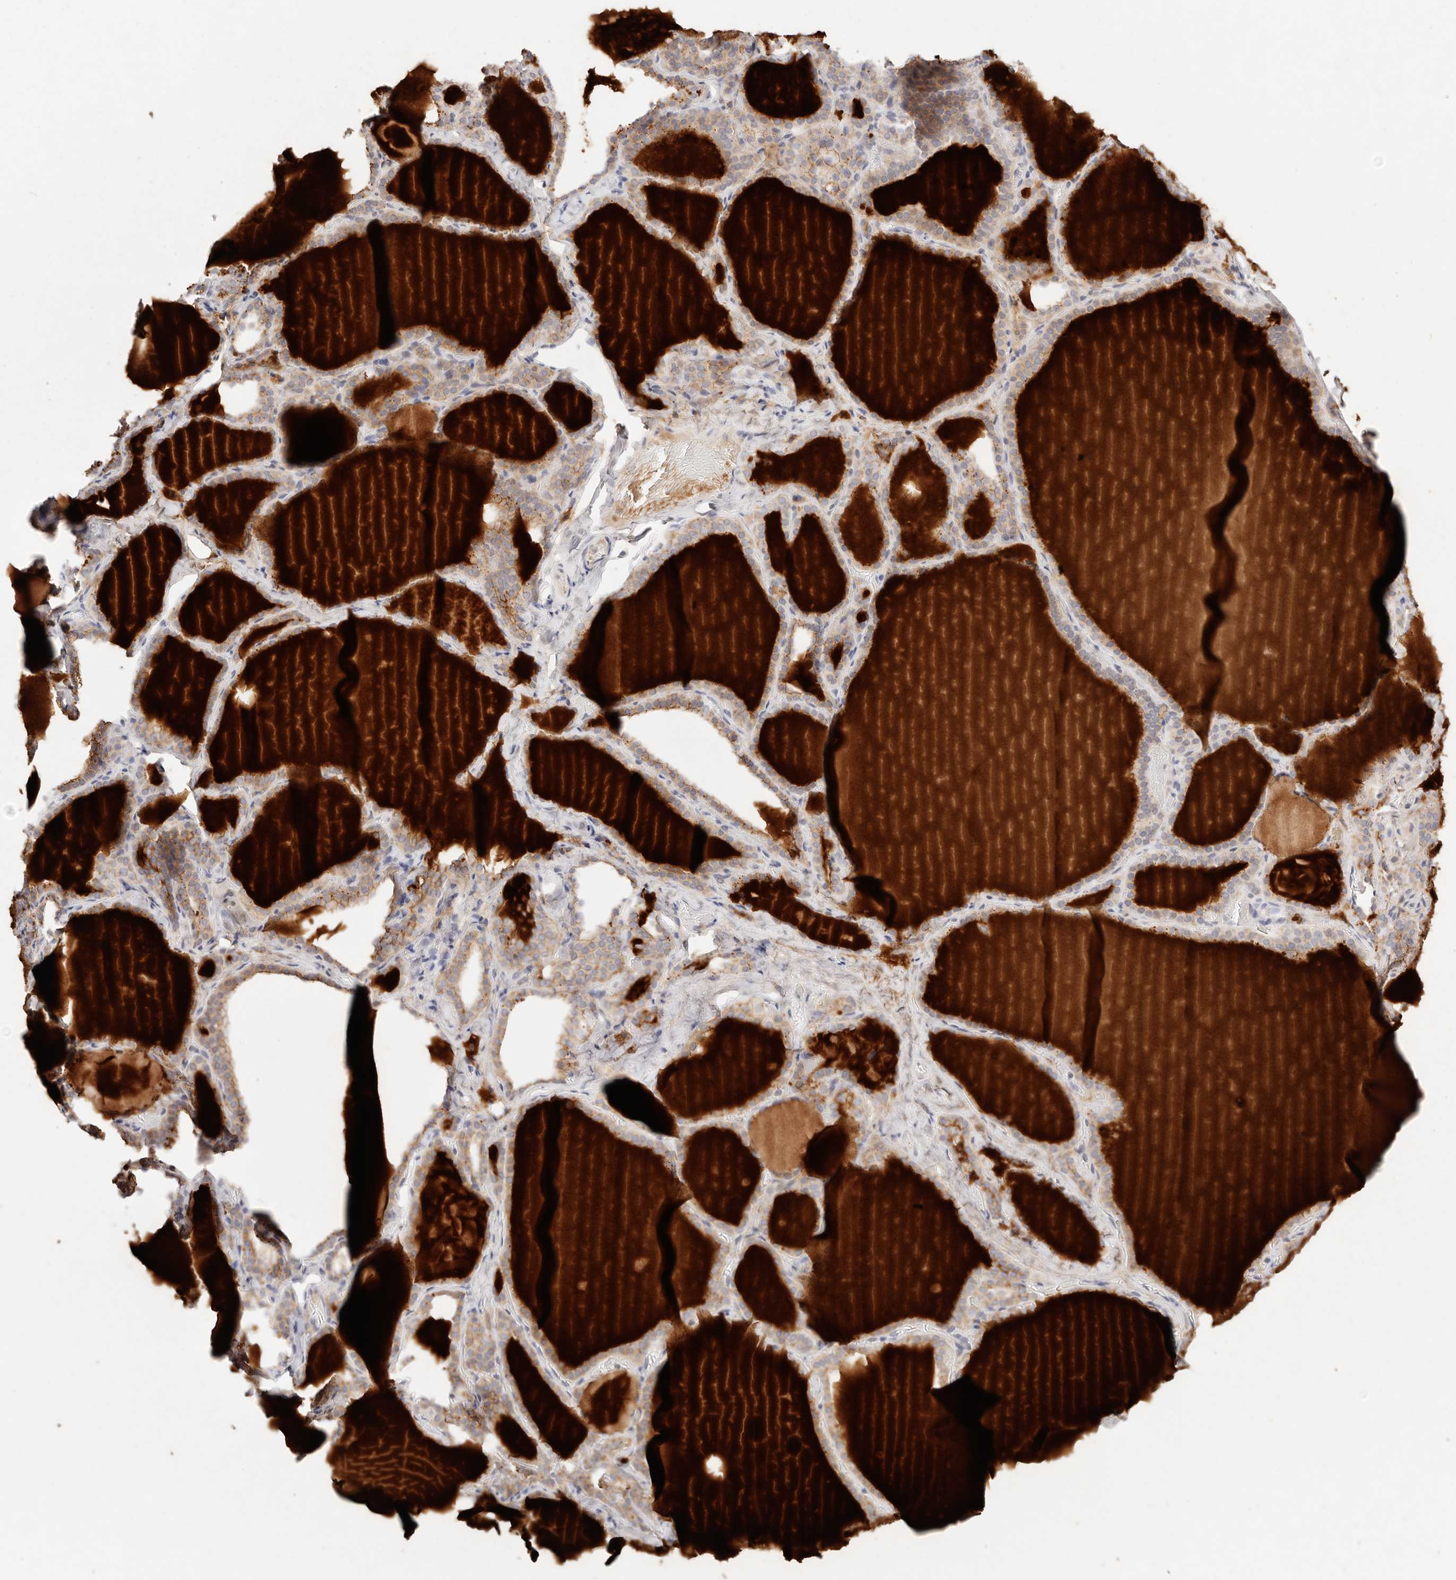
{"staining": {"intensity": "moderate", "quantity": ">75%", "location": "cytoplasmic/membranous"}, "tissue": "thyroid gland", "cell_type": "Glandular cells", "image_type": "normal", "snomed": [{"axis": "morphology", "description": "Normal tissue, NOS"}, {"axis": "topography", "description": "Thyroid gland"}], "caption": "Benign thyroid gland reveals moderate cytoplasmic/membranous positivity in about >75% of glandular cells.", "gene": "CXADR", "patient": {"sex": "female", "age": 22}}